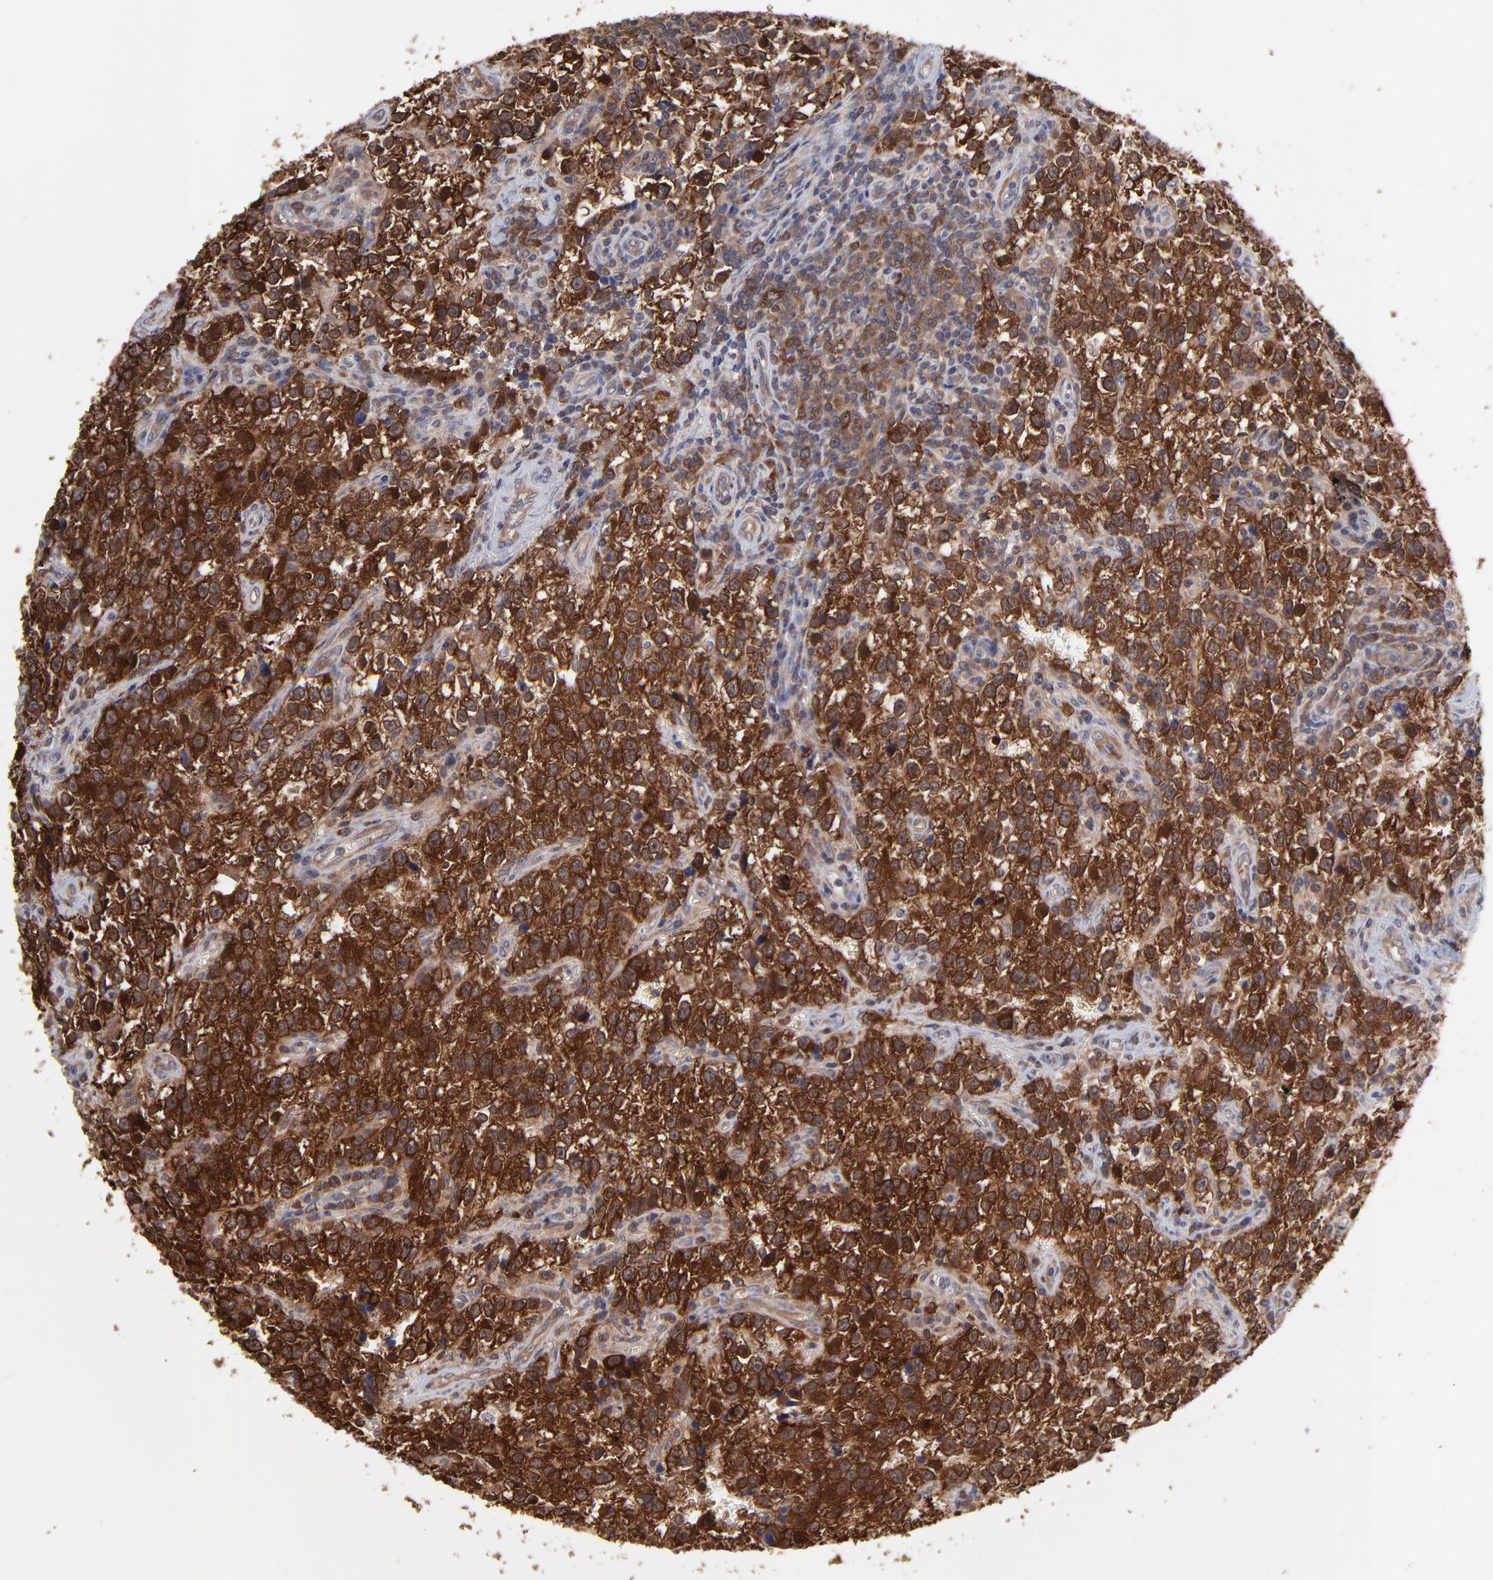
{"staining": {"intensity": "strong", "quantity": ">75%", "location": "cytoplasmic/membranous"}, "tissue": "testis cancer", "cell_type": "Tumor cells", "image_type": "cancer", "snomed": [{"axis": "morphology", "description": "Seminoma, NOS"}, {"axis": "topography", "description": "Testis"}], "caption": "Immunohistochemistry (IHC) photomicrograph of human testis cancer (seminoma) stained for a protein (brown), which demonstrates high levels of strong cytoplasmic/membranous expression in approximately >75% of tumor cells.", "gene": "GART", "patient": {"sex": "male", "age": 38}}